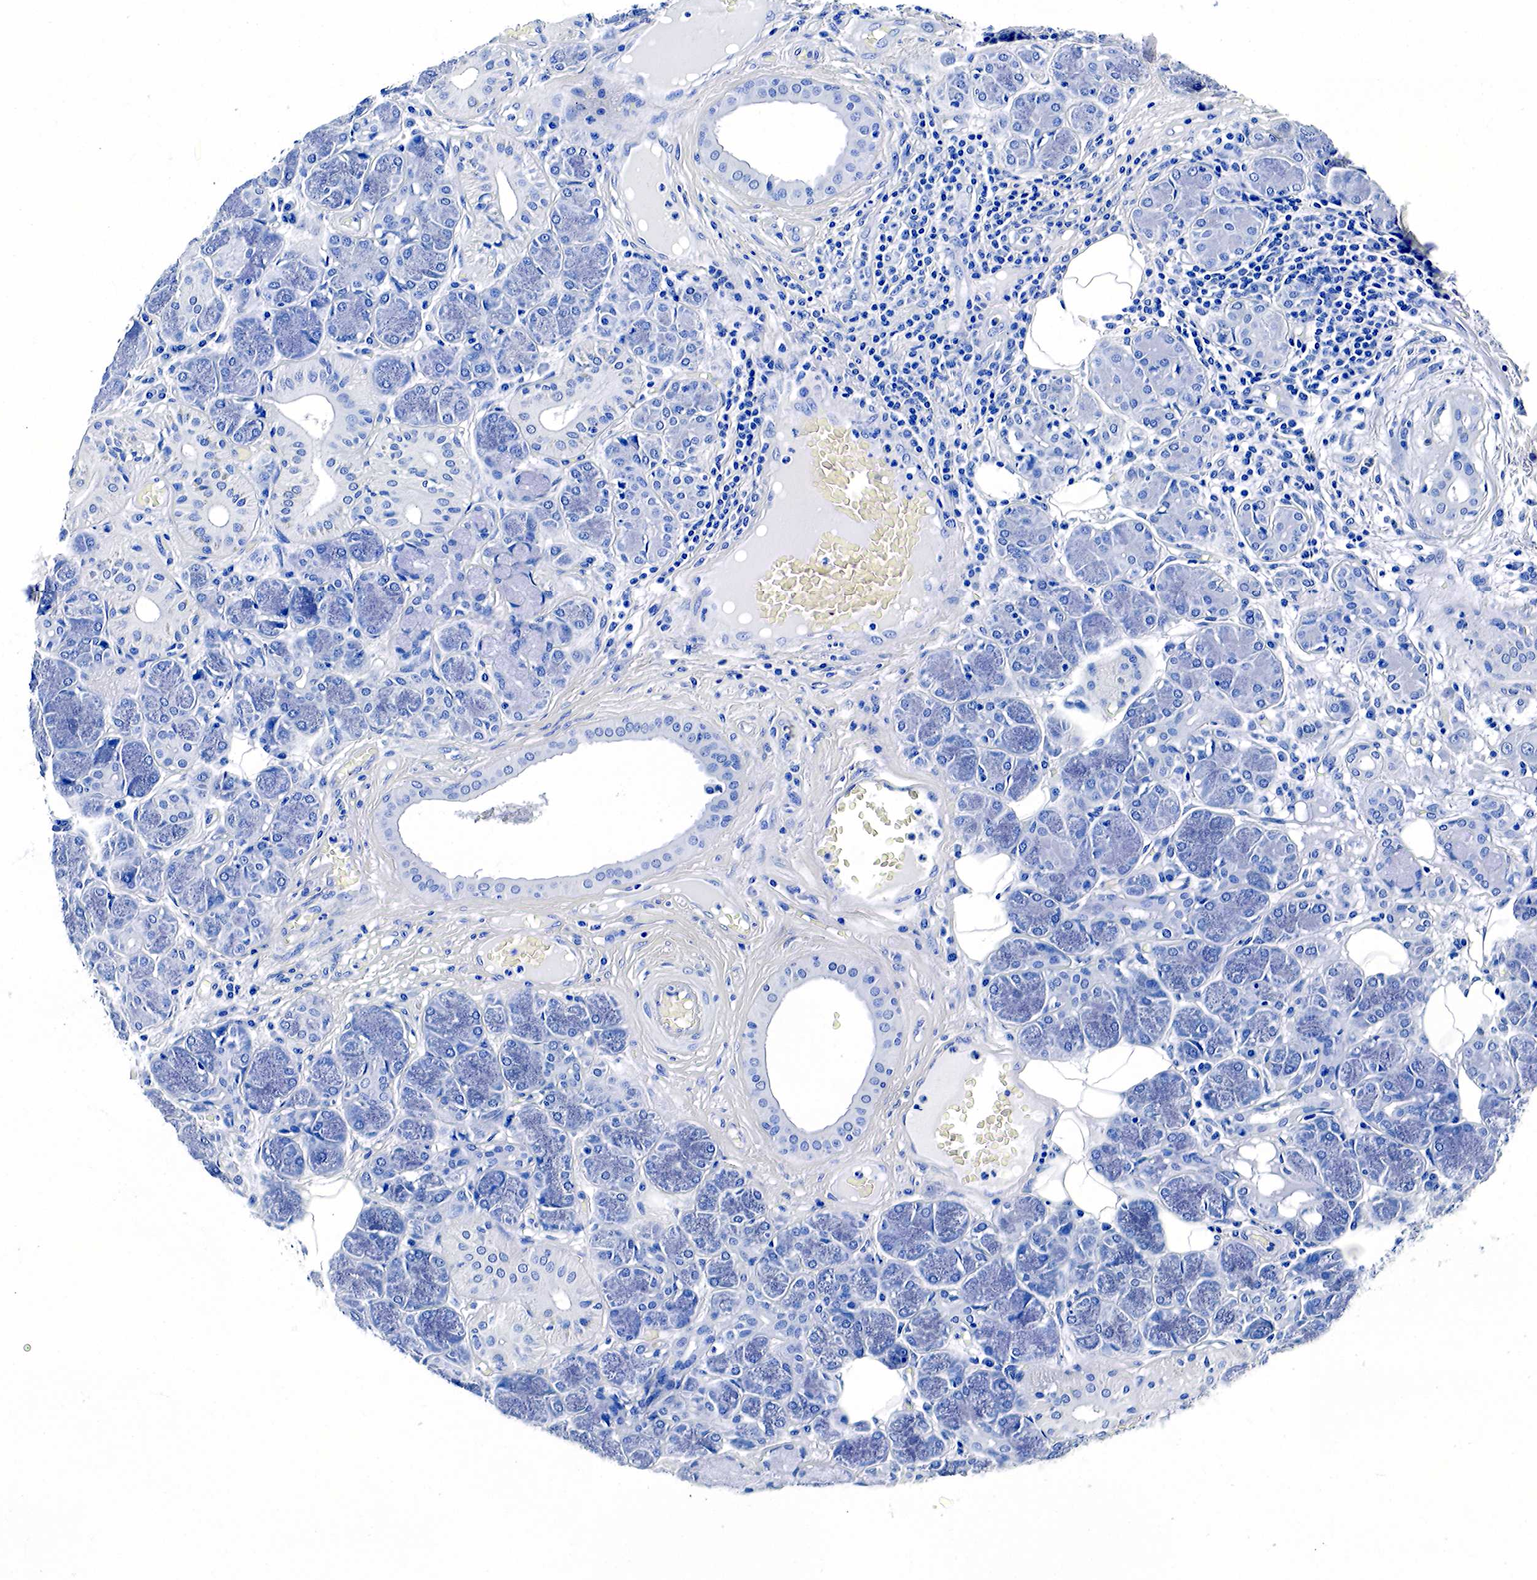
{"staining": {"intensity": "negative", "quantity": "none", "location": "none"}, "tissue": "salivary gland", "cell_type": "Glandular cells", "image_type": "normal", "snomed": [{"axis": "morphology", "description": "Normal tissue, NOS"}, {"axis": "topography", "description": "Salivary gland"}], "caption": "High power microscopy photomicrograph of an IHC histopathology image of unremarkable salivary gland, revealing no significant staining in glandular cells.", "gene": "KLK3", "patient": {"sex": "male", "age": 54}}